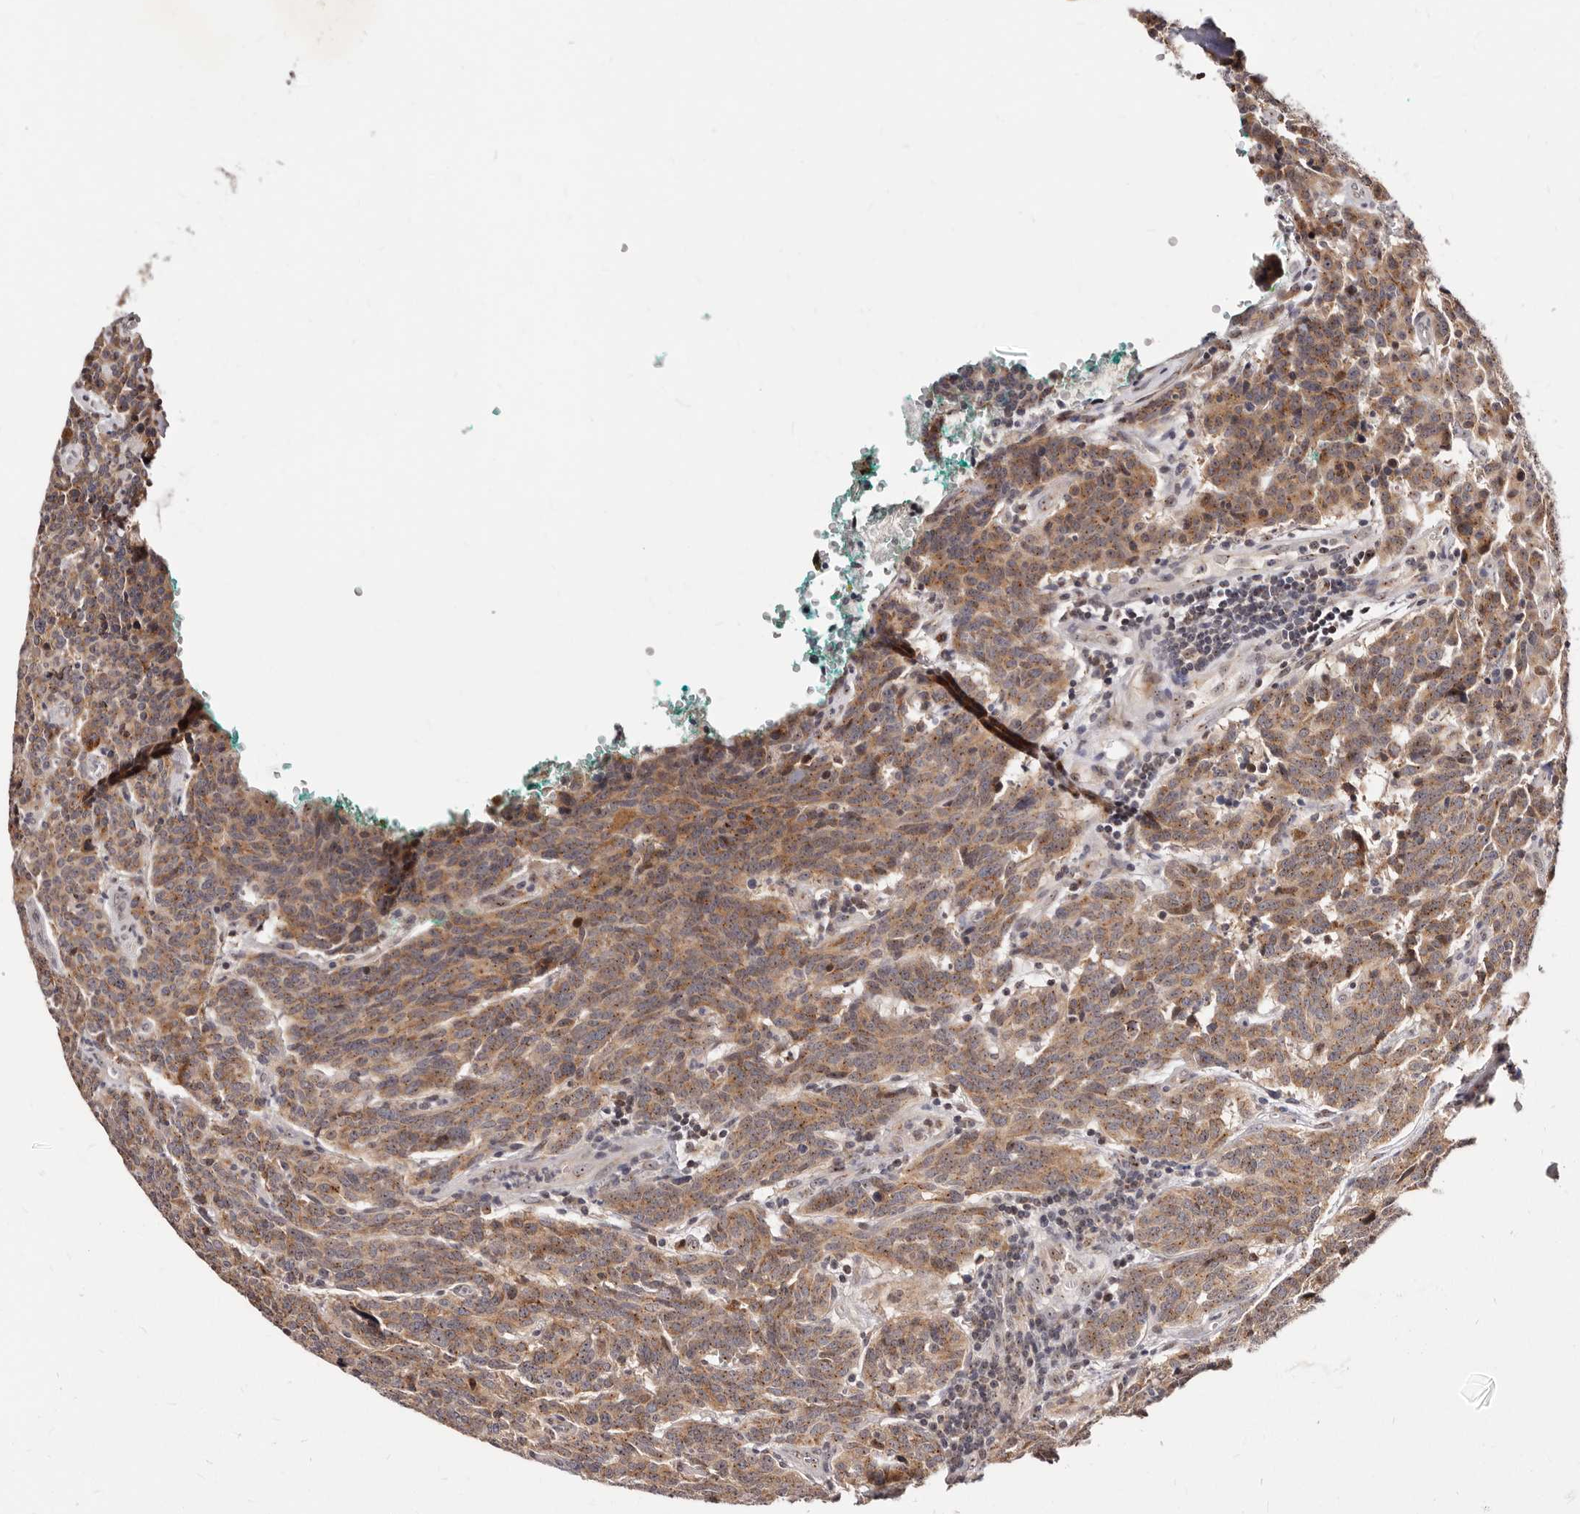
{"staining": {"intensity": "moderate", "quantity": ">75%", "location": "cytoplasmic/membranous,nuclear"}, "tissue": "carcinoid", "cell_type": "Tumor cells", "image_type": "cancer", "snomed": [{"axis": "morphology", "description": "Carcinoid, malignant, NOS"}, {"axis": "topography", "description": "Lung"}], "caption": "Human malignant carcinoid stained with a protein marker reveals moderate staining in tumor cells.", "gene": "APOL6", "patient": {"sex": "female", "age": 46}}